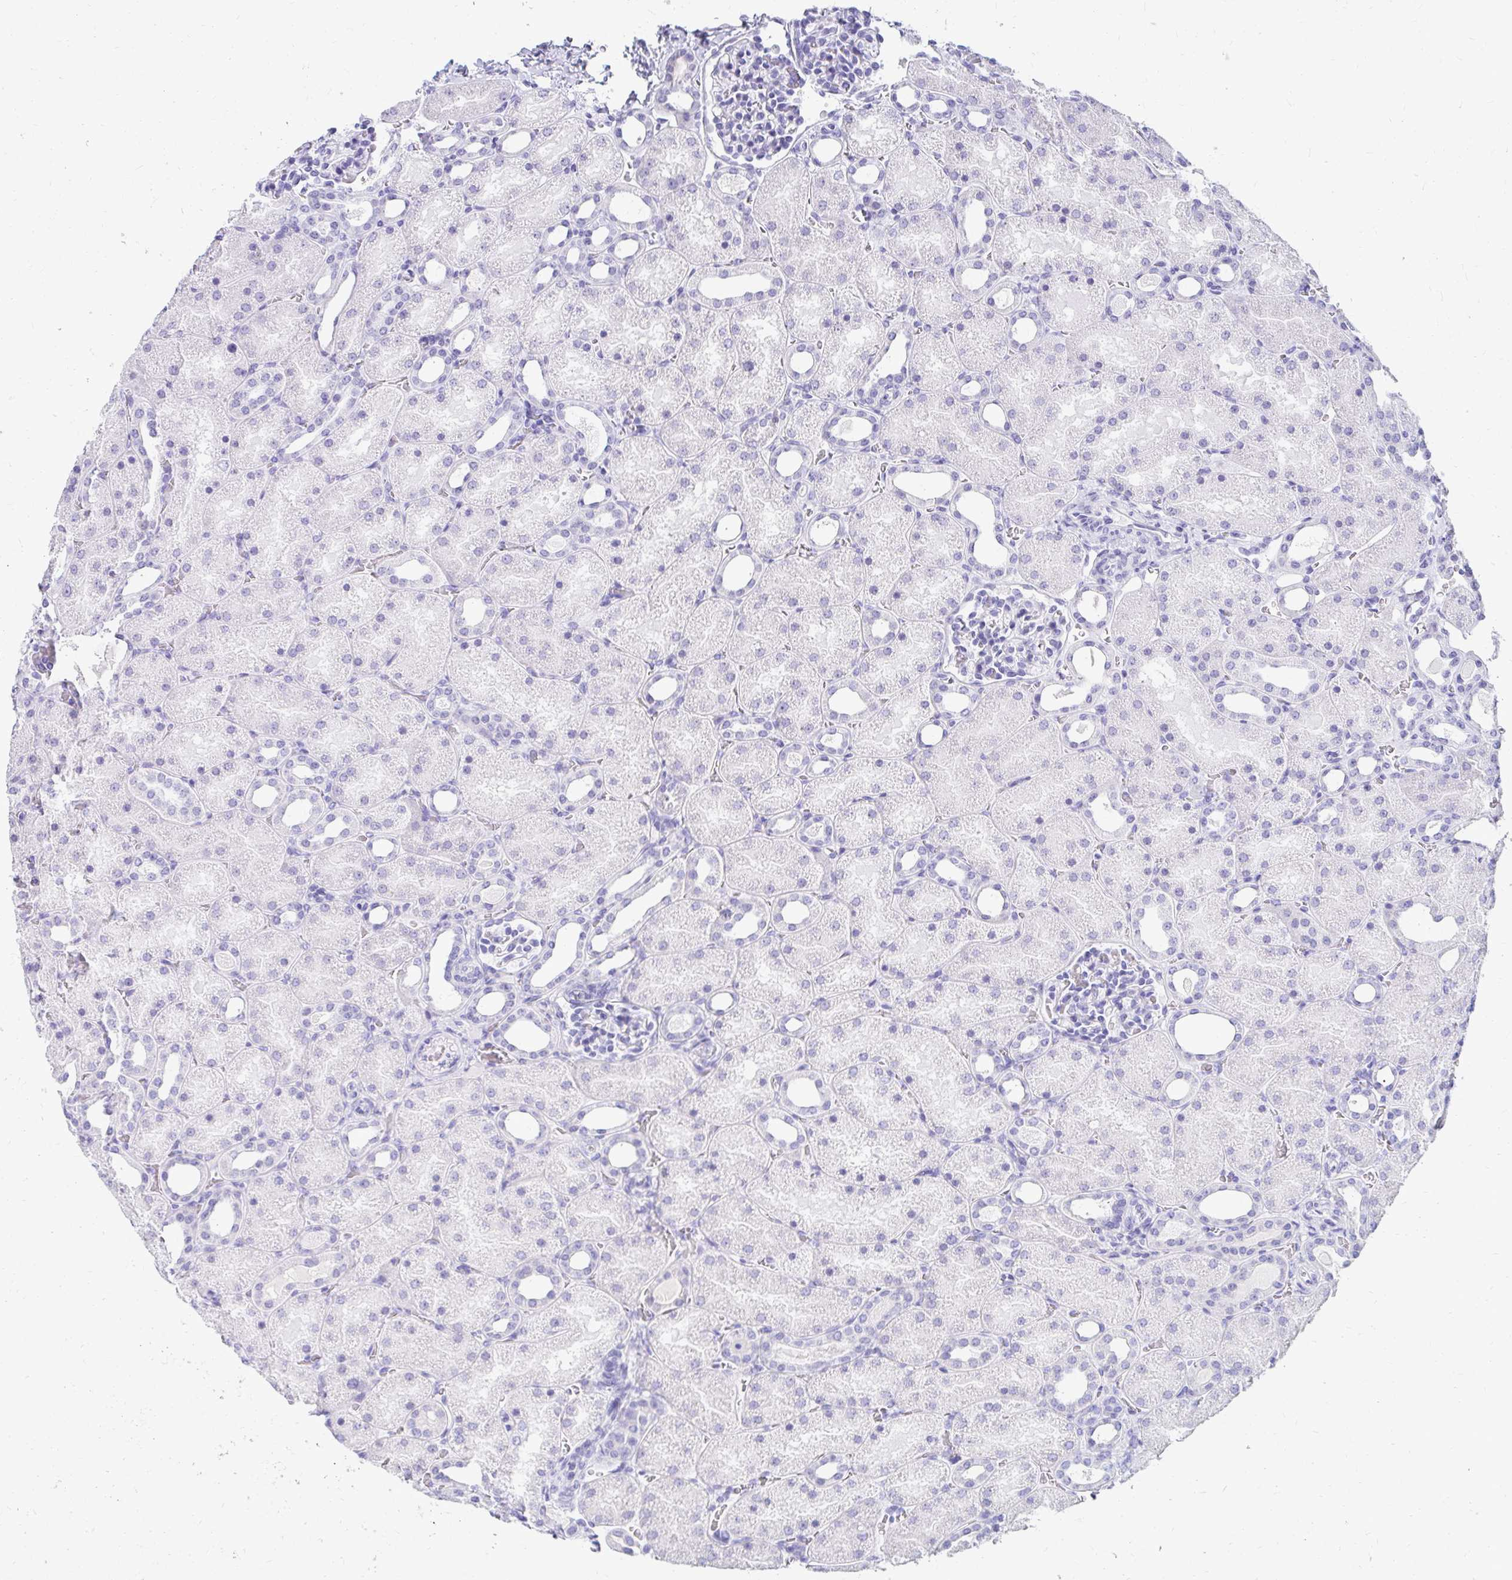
{"staining": {"intensity": "negative", "quantity": "none", "location": "none"}, "tissue": "kidney", "cell_type": "Cells in glomeruli", "image_type": "normal", "snomed": [{"axis": "morphology", "description": "Normal tissue, NOS"}, {"axis": "topography", "description": "Kidney"}], "caption": "DAB immunohistochemical staining of benign kidney displays no significant staining in cells in glomeruli.", "gene": "DPEP3", "patient": {"sex": "male", "age": 2}}